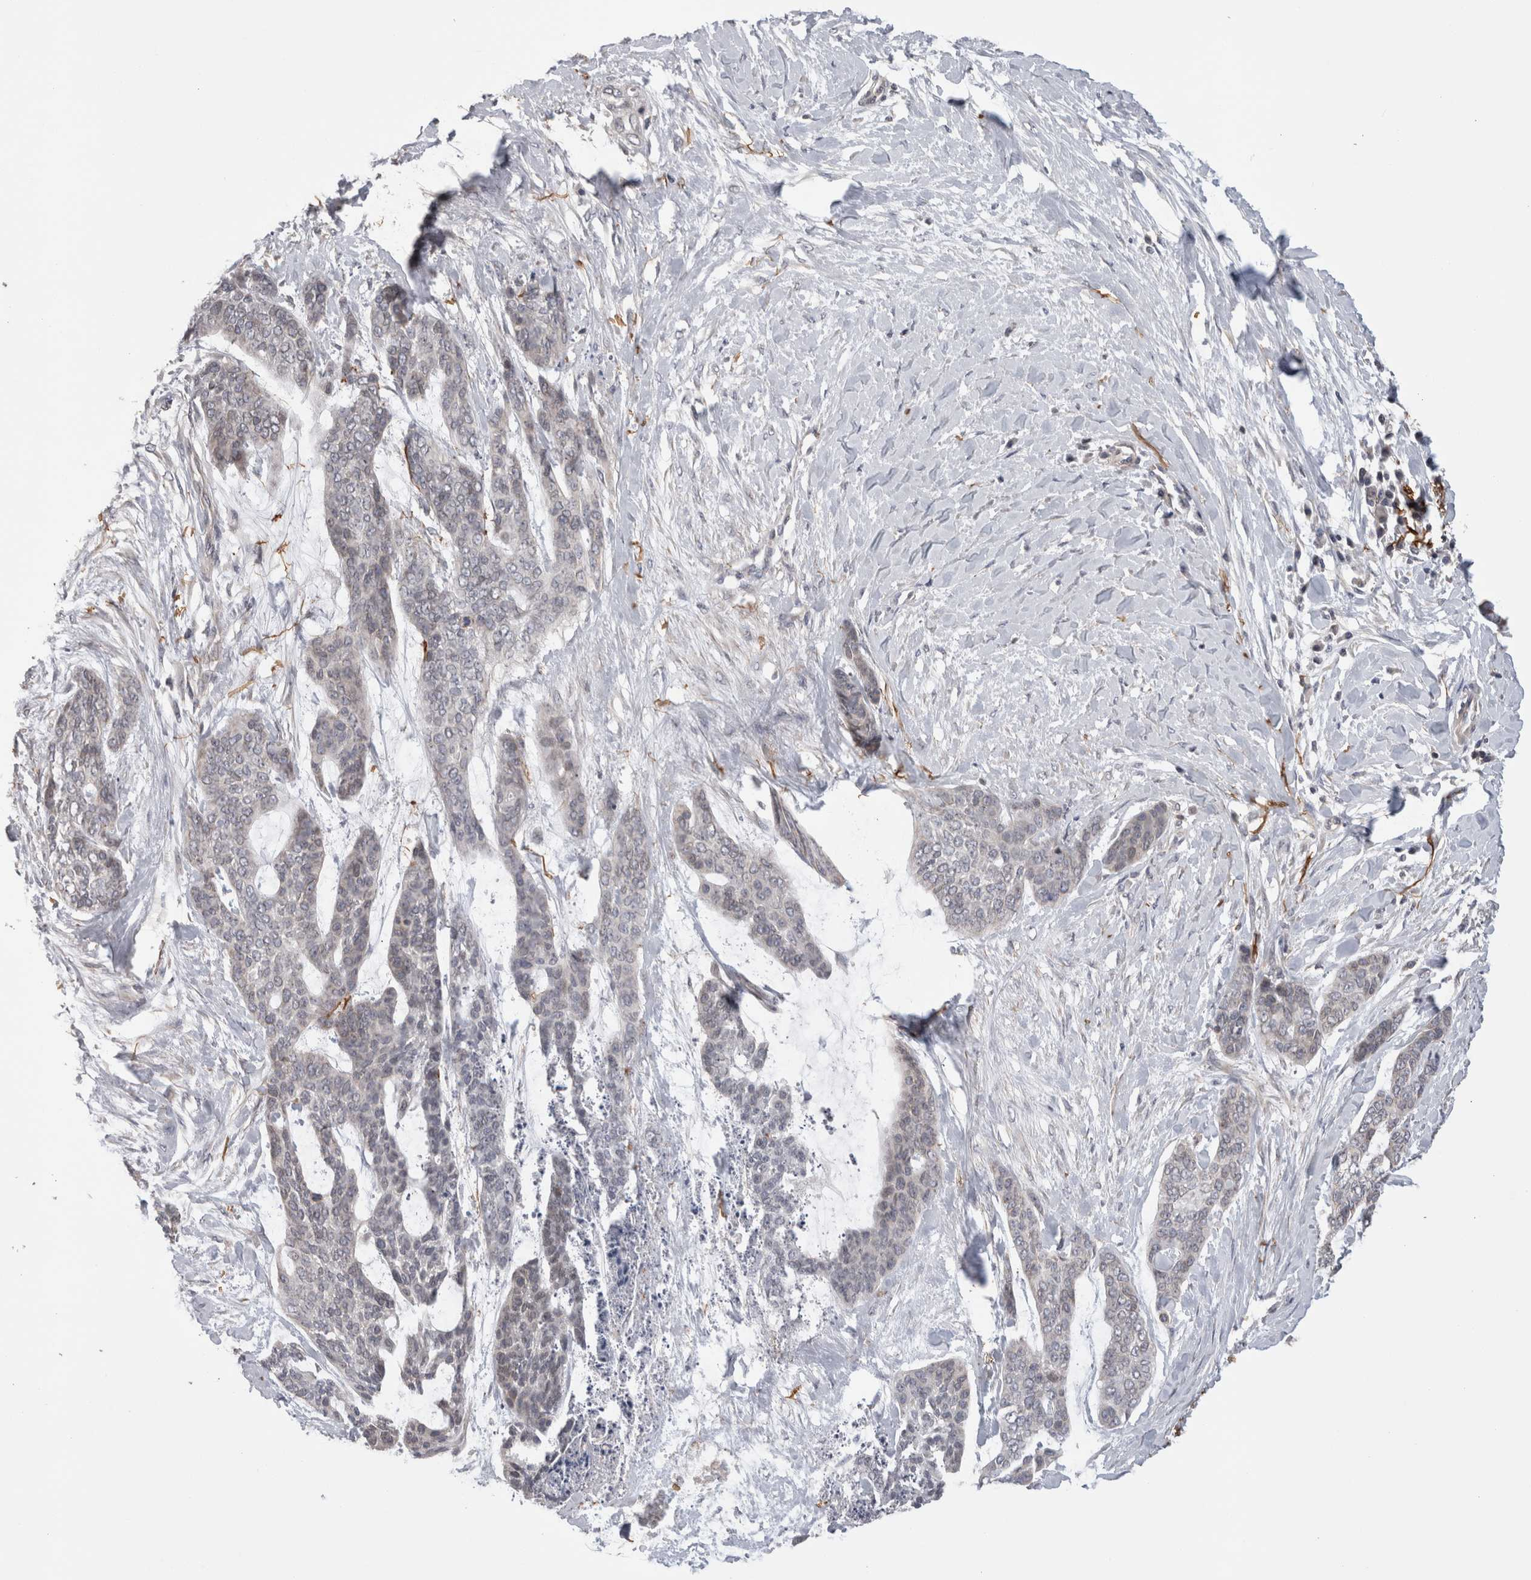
{"staining": {"intensity": "negative", "quantity": "none", "location": "none"}, "tissue": "skin cancer", "cell_type": "Tumor cells", "image_type": "cancer", "snomed": [{"axis": "morphology", "description": "Basal cell carcinoma"}, {"axis": "topography", "description": "Skin"}], "caption": "The immunohistochemistry (IHC) micrograph has no significant positivity in tumor cells of skin basal cell carcinoma tissue.", "gene": "DARS2", "patient": {"sex": "female", "age": 64}}